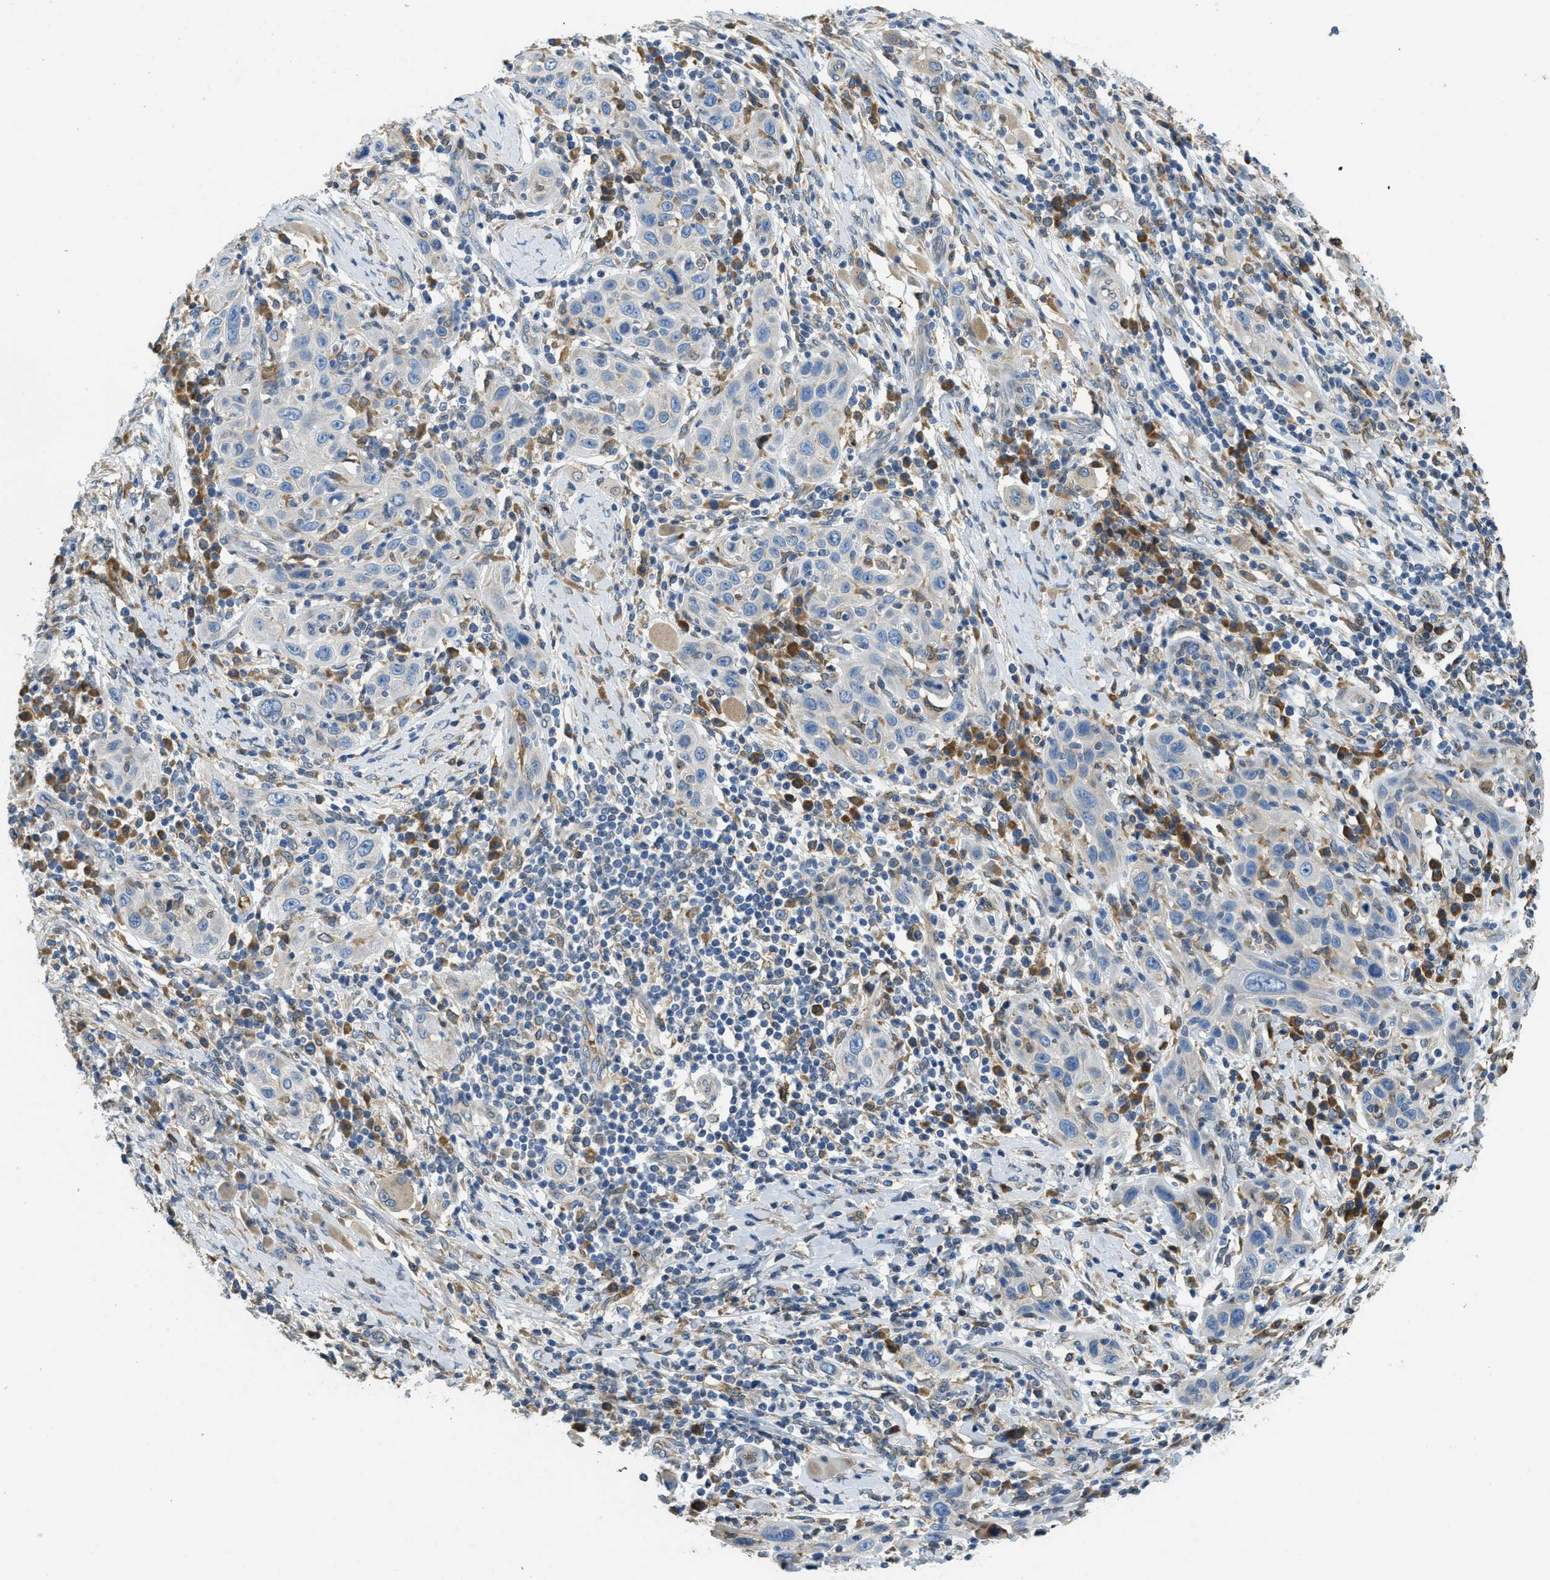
{"staining": {"intensity": "negative", "quantity": "none", "location": "none"}, "tissue": "skin cancer", "cell_type": "Tumor cells", "image_type": "cancer", "snomed": [{"axis": "morphology", "description": "Squamous cell carcinoma, NOS"}, {"axis": "topography", "description": "Skin"}], "caption": "Skin squamous cell carcinoma stained for a protein using IHC demonstrates no staining tumor cells.", "gene": "MPDU1", "patient": {"sex": "female", "age": 88}}